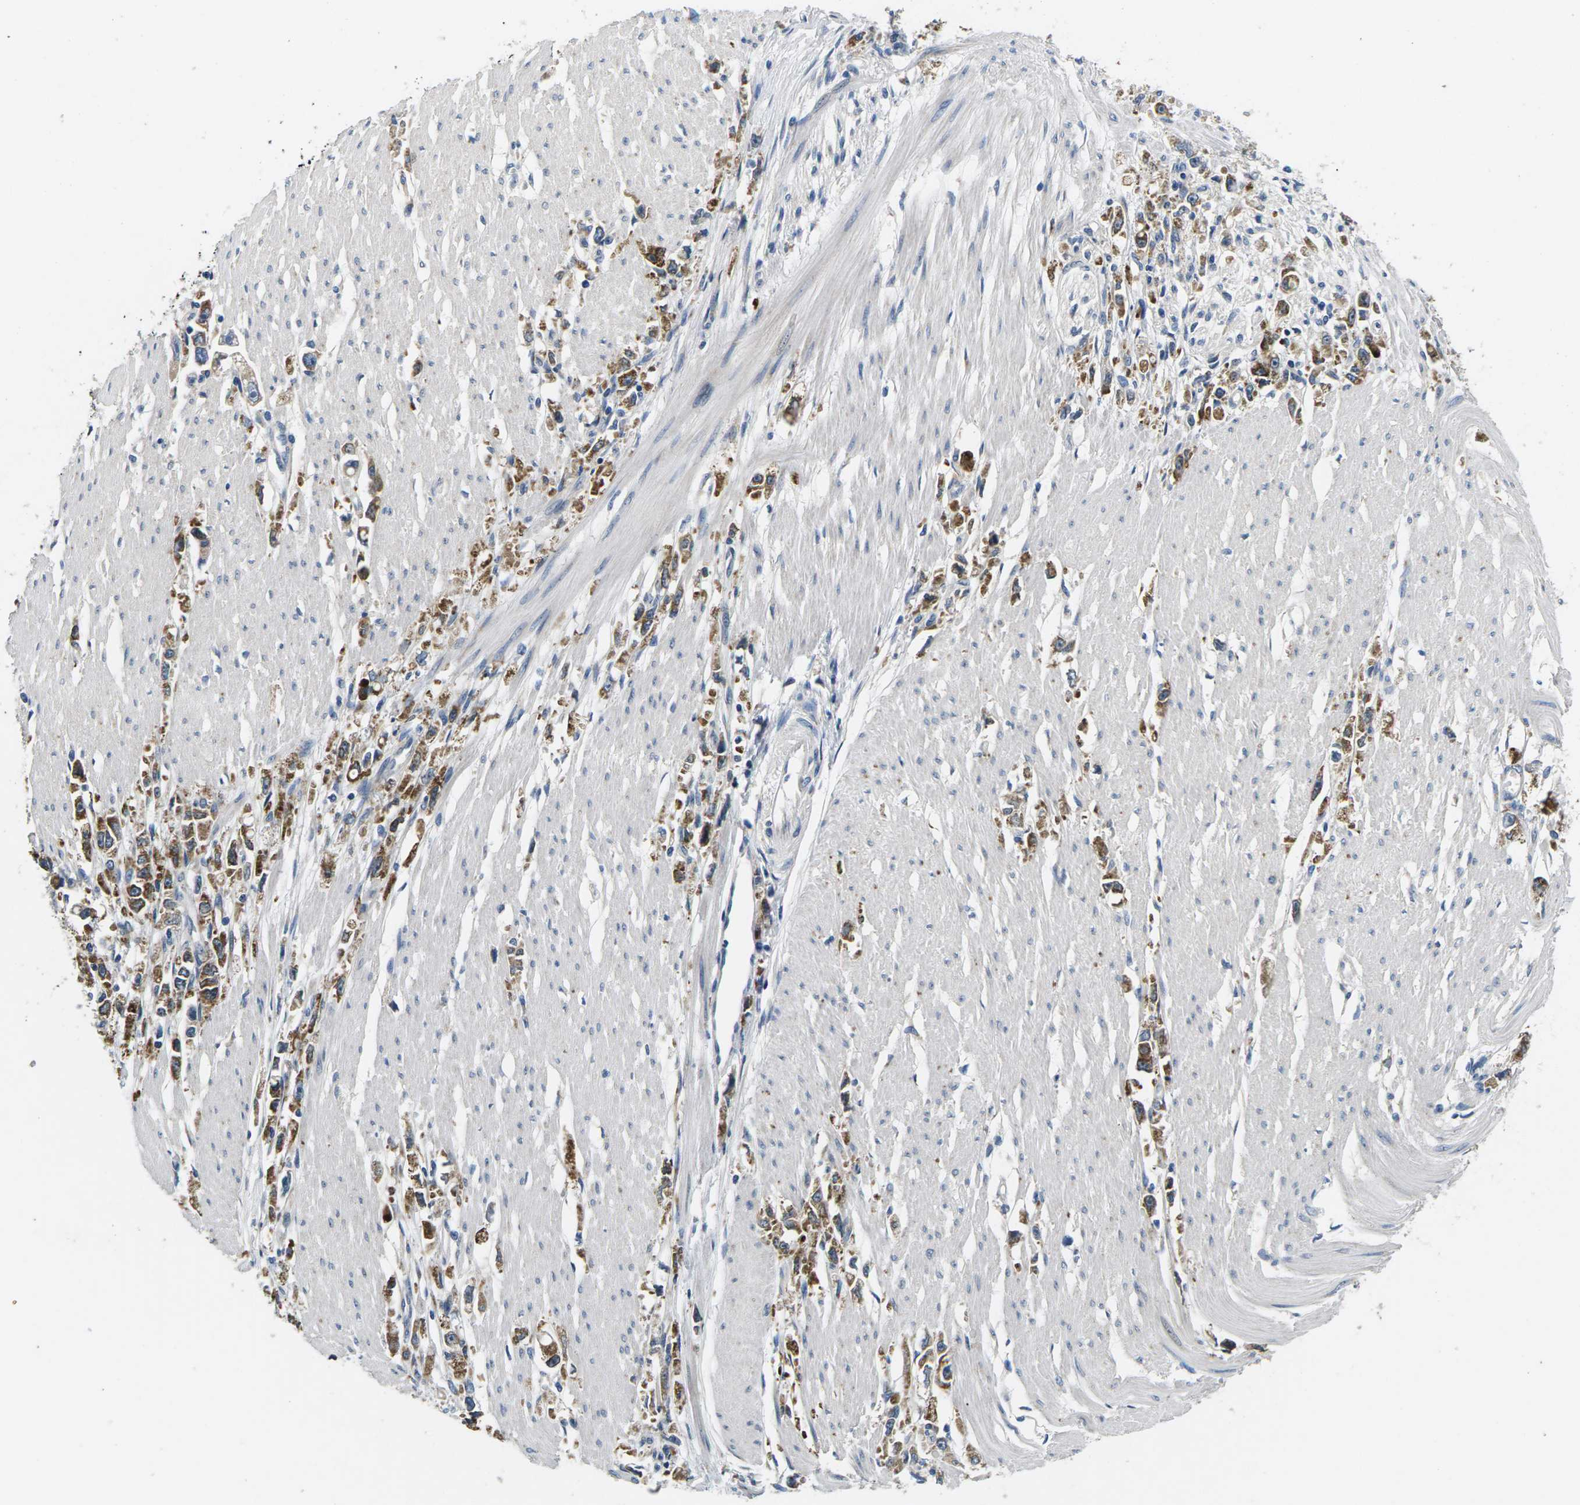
{"staining": {"intensity": "moderate", "quantity": ">75%", "location": "cytoplasmic/membranous"}, "tissue": "stomach cancer", "cell_type": "Tumor cells", "image_type": "cancer", "snomed": [{"axis": "morphology", "description": "Adenocarcinoma, NOS"}, {"axis": "topography", "description": "Stomach"}], "caption": "Protein expression analysis of human adenocarcinoma (stomach) reveals moderate cytoplasmic/membranous staining in approximately >75% of tumor cells.", "gene": "ERGIC3", "patient": {"sex": "female", "age": 59}}